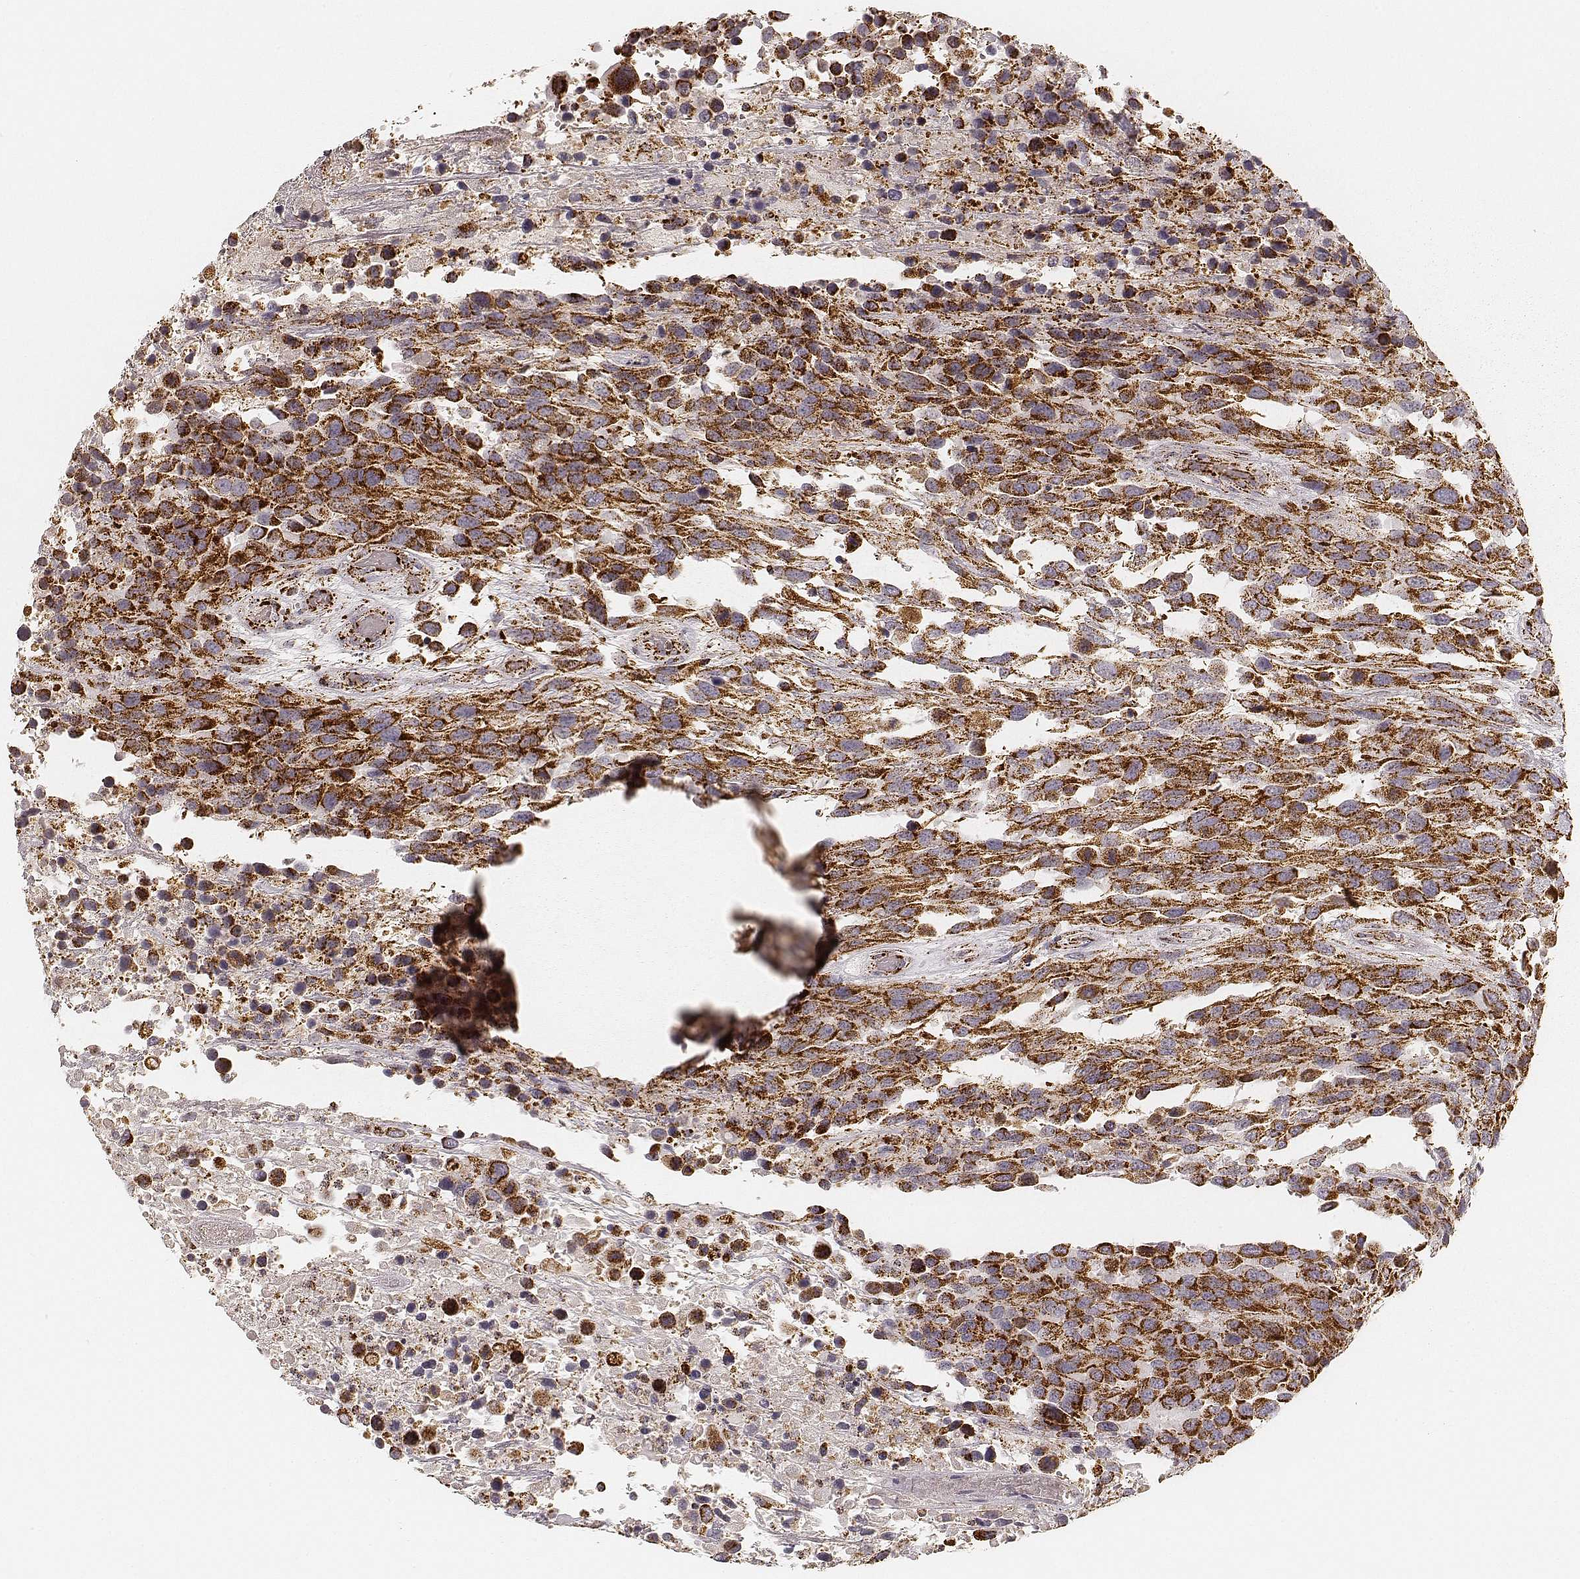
{"staining": {"intensity": "strong", "quantity": ">75%", "location": "cytoplasmic/membranous"}, "tissue": "urothelial cancer", "cell_type": "Tumor cells", "image_type": "cancer", "snomed": [{"axis": "morphology", "description": "Urothelial carcinoma, High grade"}, {"axis": "topography", "description": "Urinary bladder"}], "caption": "This micrograph reveals immunohistochemistry staining of human urothelial cancer, with high strong cytoplasmic/membranous staining in approximately >75% of tumor cells.", "gene": "CS", "patient": {"sex": "female", "age": 70}}